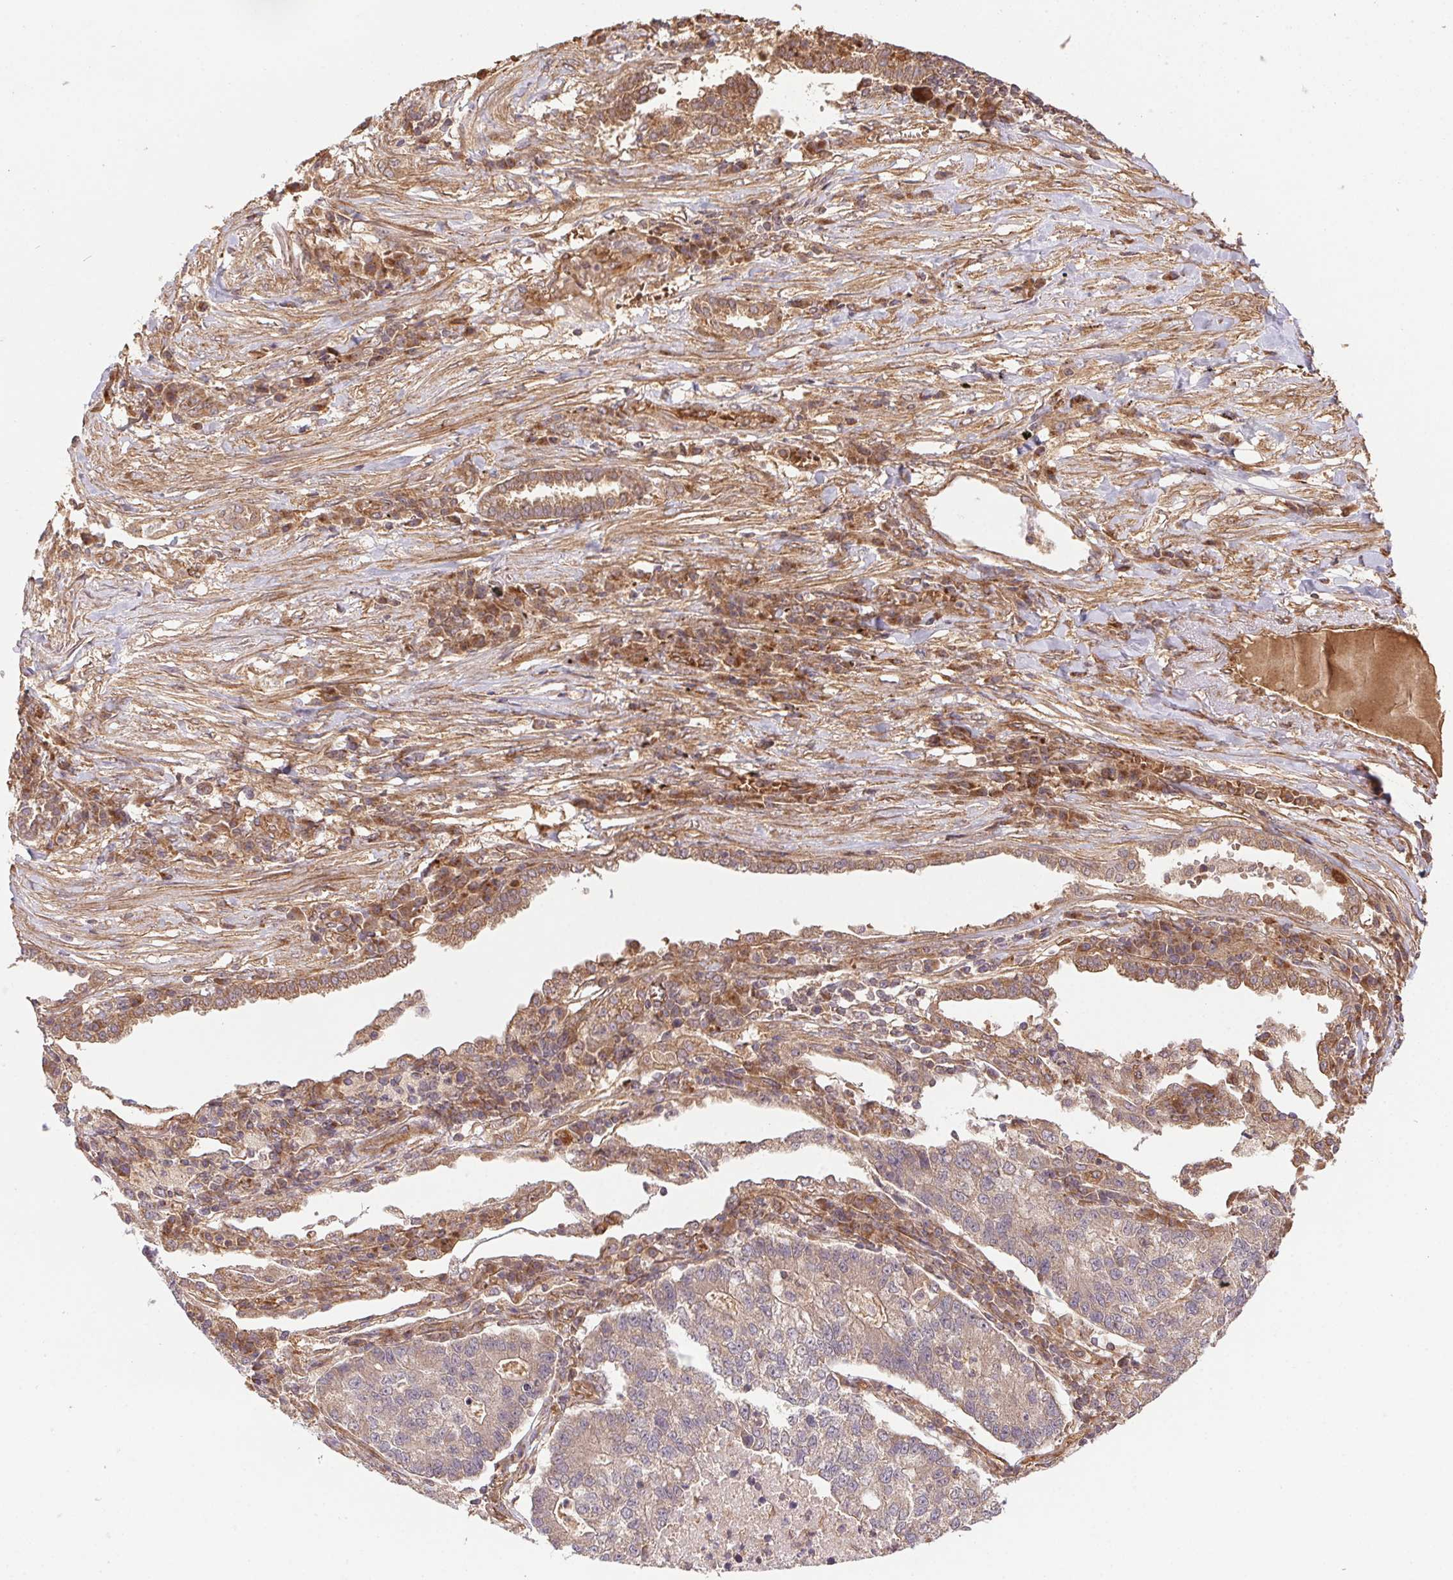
{"staining": {"intensity": "weak", "quantity": "<25%", "location": "cytoplasmic/membranous"}, "tissue": "lung cancer", "cell_type": "Tumor cells", "image_type": "cancer", "snomed": [{"axis": "morphology", "description": "Adenocarcinoma, NOS"}, {"axis": "topography", "description": "Lung"}], "caption": "IHC micrograph of neoplastic tissue: adenocarcinoma (lung) stained with DAB (3,3'-diaminobenzidine) displays no significant protein staining in tumor cells.", "gene": "USE1", "patient": {"sex": "male", "age": 57}}